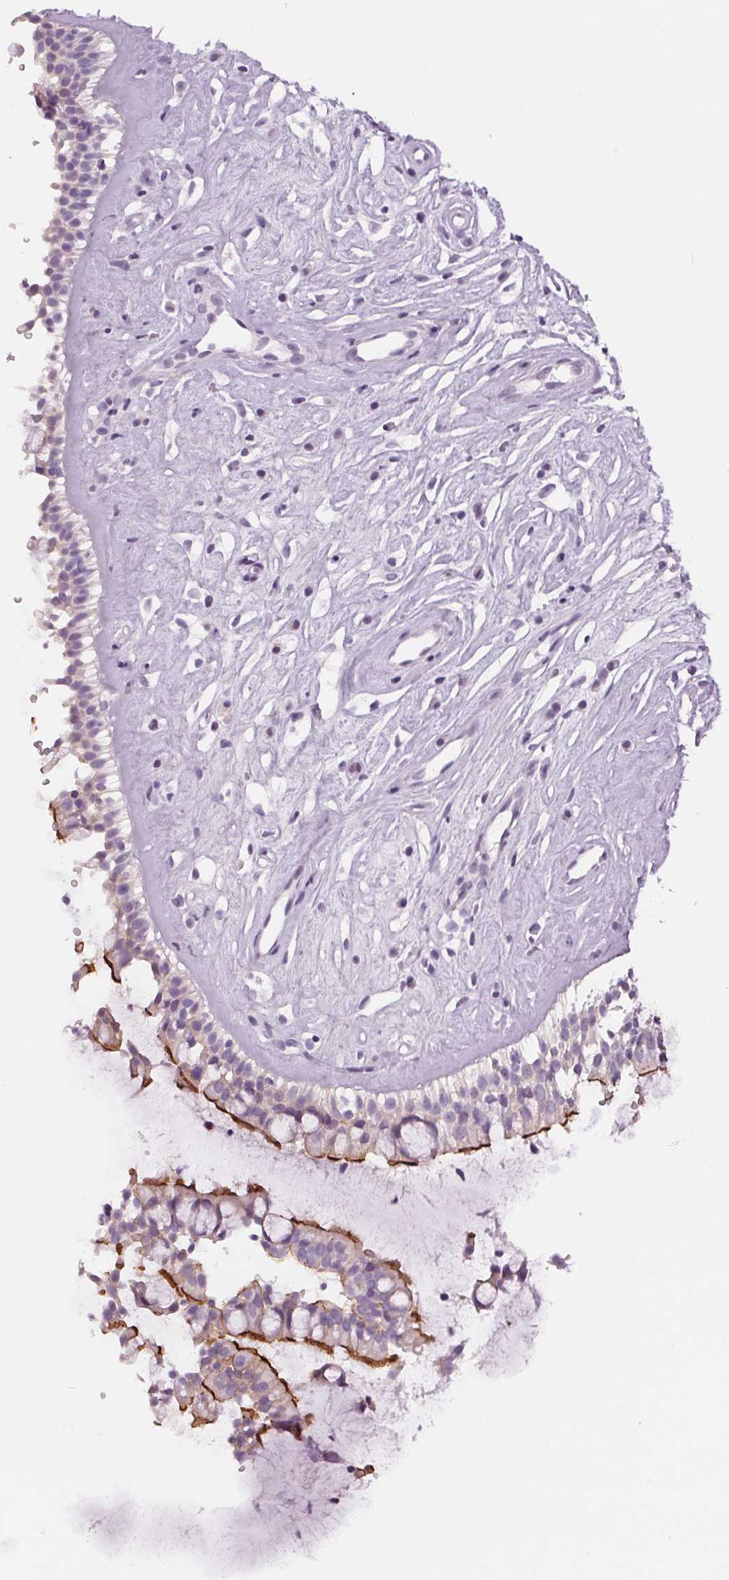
{"staining": {"intensity": "moderate", "quantity": "25%-75%", "location": "cytoplasmic/membranous"}, "tissue": "nasopharynx", "cell_type": "Respiratory epithelial cells", "image_type": "normal", "snomed": [{"axis": "morphology", "description": "Normal tissue, NOS"}, {"axis": "topography", "description": "Nasopharynx"}], "caption": "Nasopharynx stained for a protein (brown) exhibits moderate cytoplasmic/membranous positive staining in about 25%-75% of respiratory epithelial cells.", "gene": "MISP", "patient": {"sex": "male", "age": 32}}